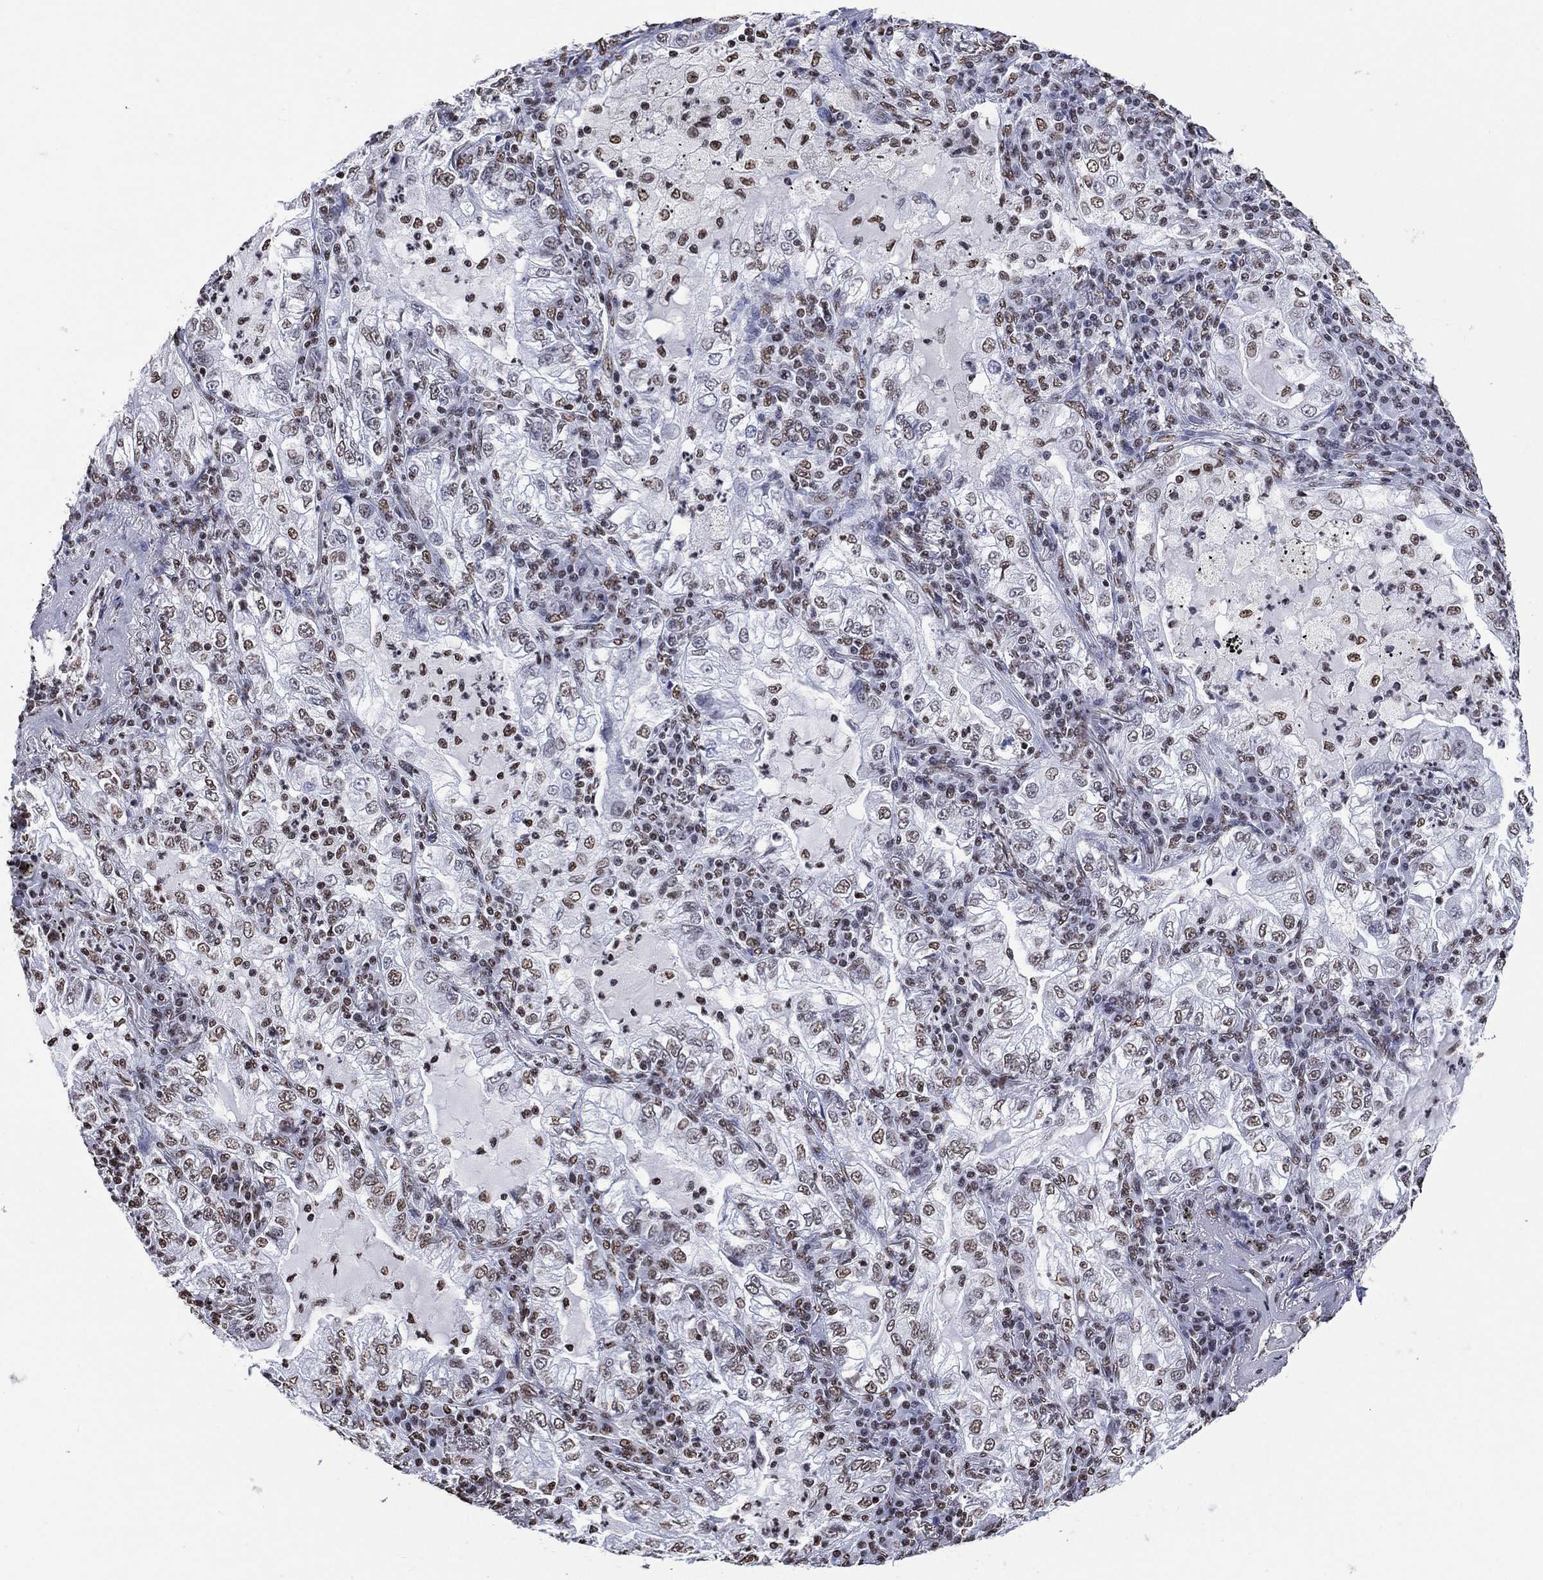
{"staining": {"intensity": "moderate", "quantity": "25%-75%", "location": "nuclear"}, "tissue": "lung cancer", "cell_type": "Tumor cells", "image_type": "cancer", "snomed": [{"axis": "morphology", "description": "Adenocarcinoma, NOS"}, {"axis": "topography", "description": "Lung"}], "caption": "Immunohistochemistry (IHC) histopathology image of neoplastic tissue: adenocarcinoma (lung) stained using IHC exhibits medium levels of moderate protein expression localized specifically in the nuclear of tumor cells, appearing as a nuclear brown color.", "gene": "RETREG2", "patient": {"sex": "female", "age": 73}}